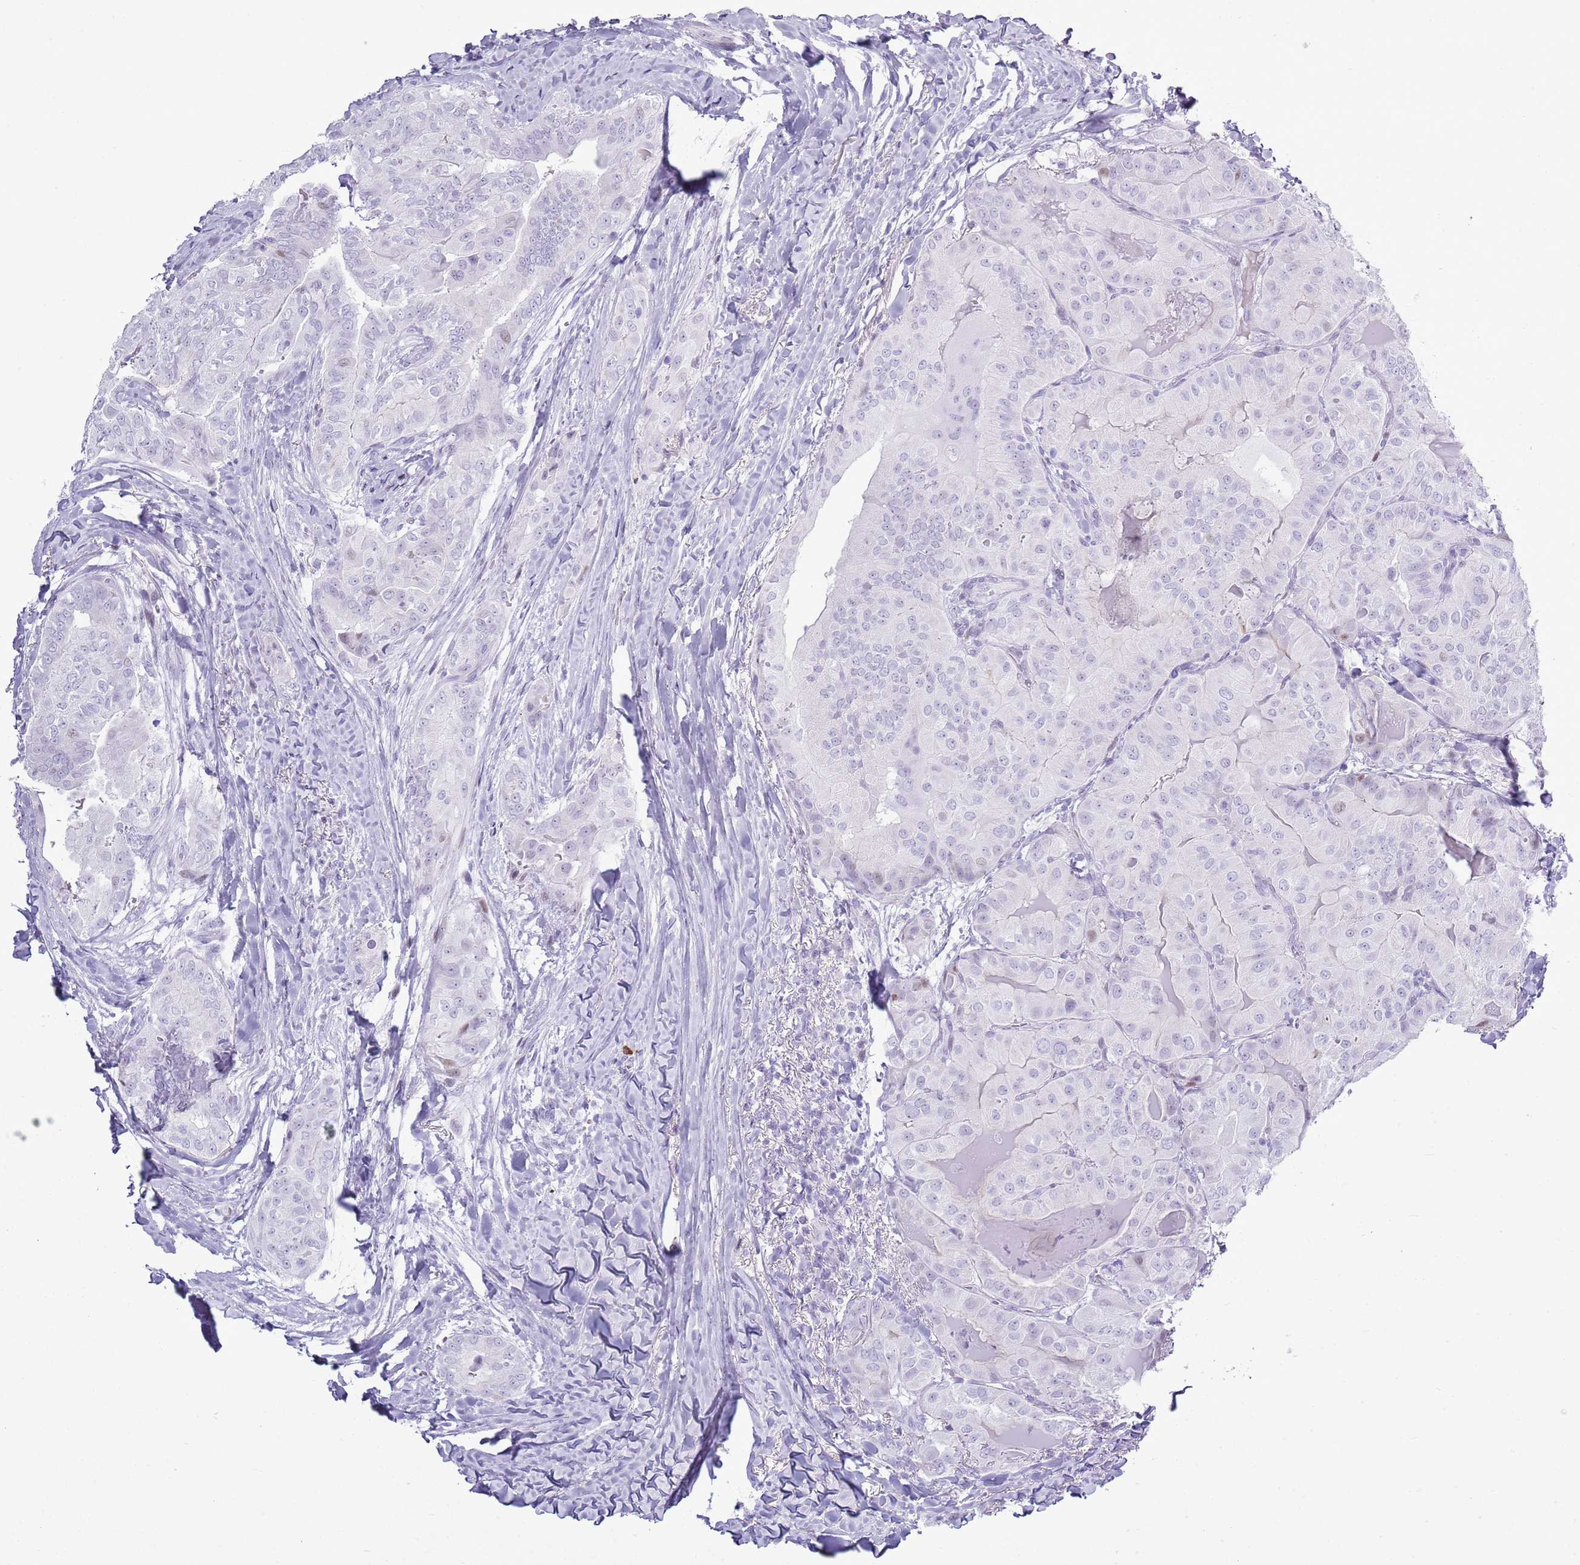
{"staining": {"intensity": "negative", "quantity": "none", "location": "none"}, "tissue": "thyroid cancer", "cell_type": "Tumor cells", "image_type": "cancer", "snomed": [{"axis": "morphology", "description": "Papillary adenocarcinoma, NOS"}, {"axis": "topography", "description": "Thyroid gland"}], "caption": "Image shows no significant protein expression in tumor cells of thyroid papillary adenocarcinoma.", "gene": "ASIP", "patient": {"sex": "female", "age": 68}}